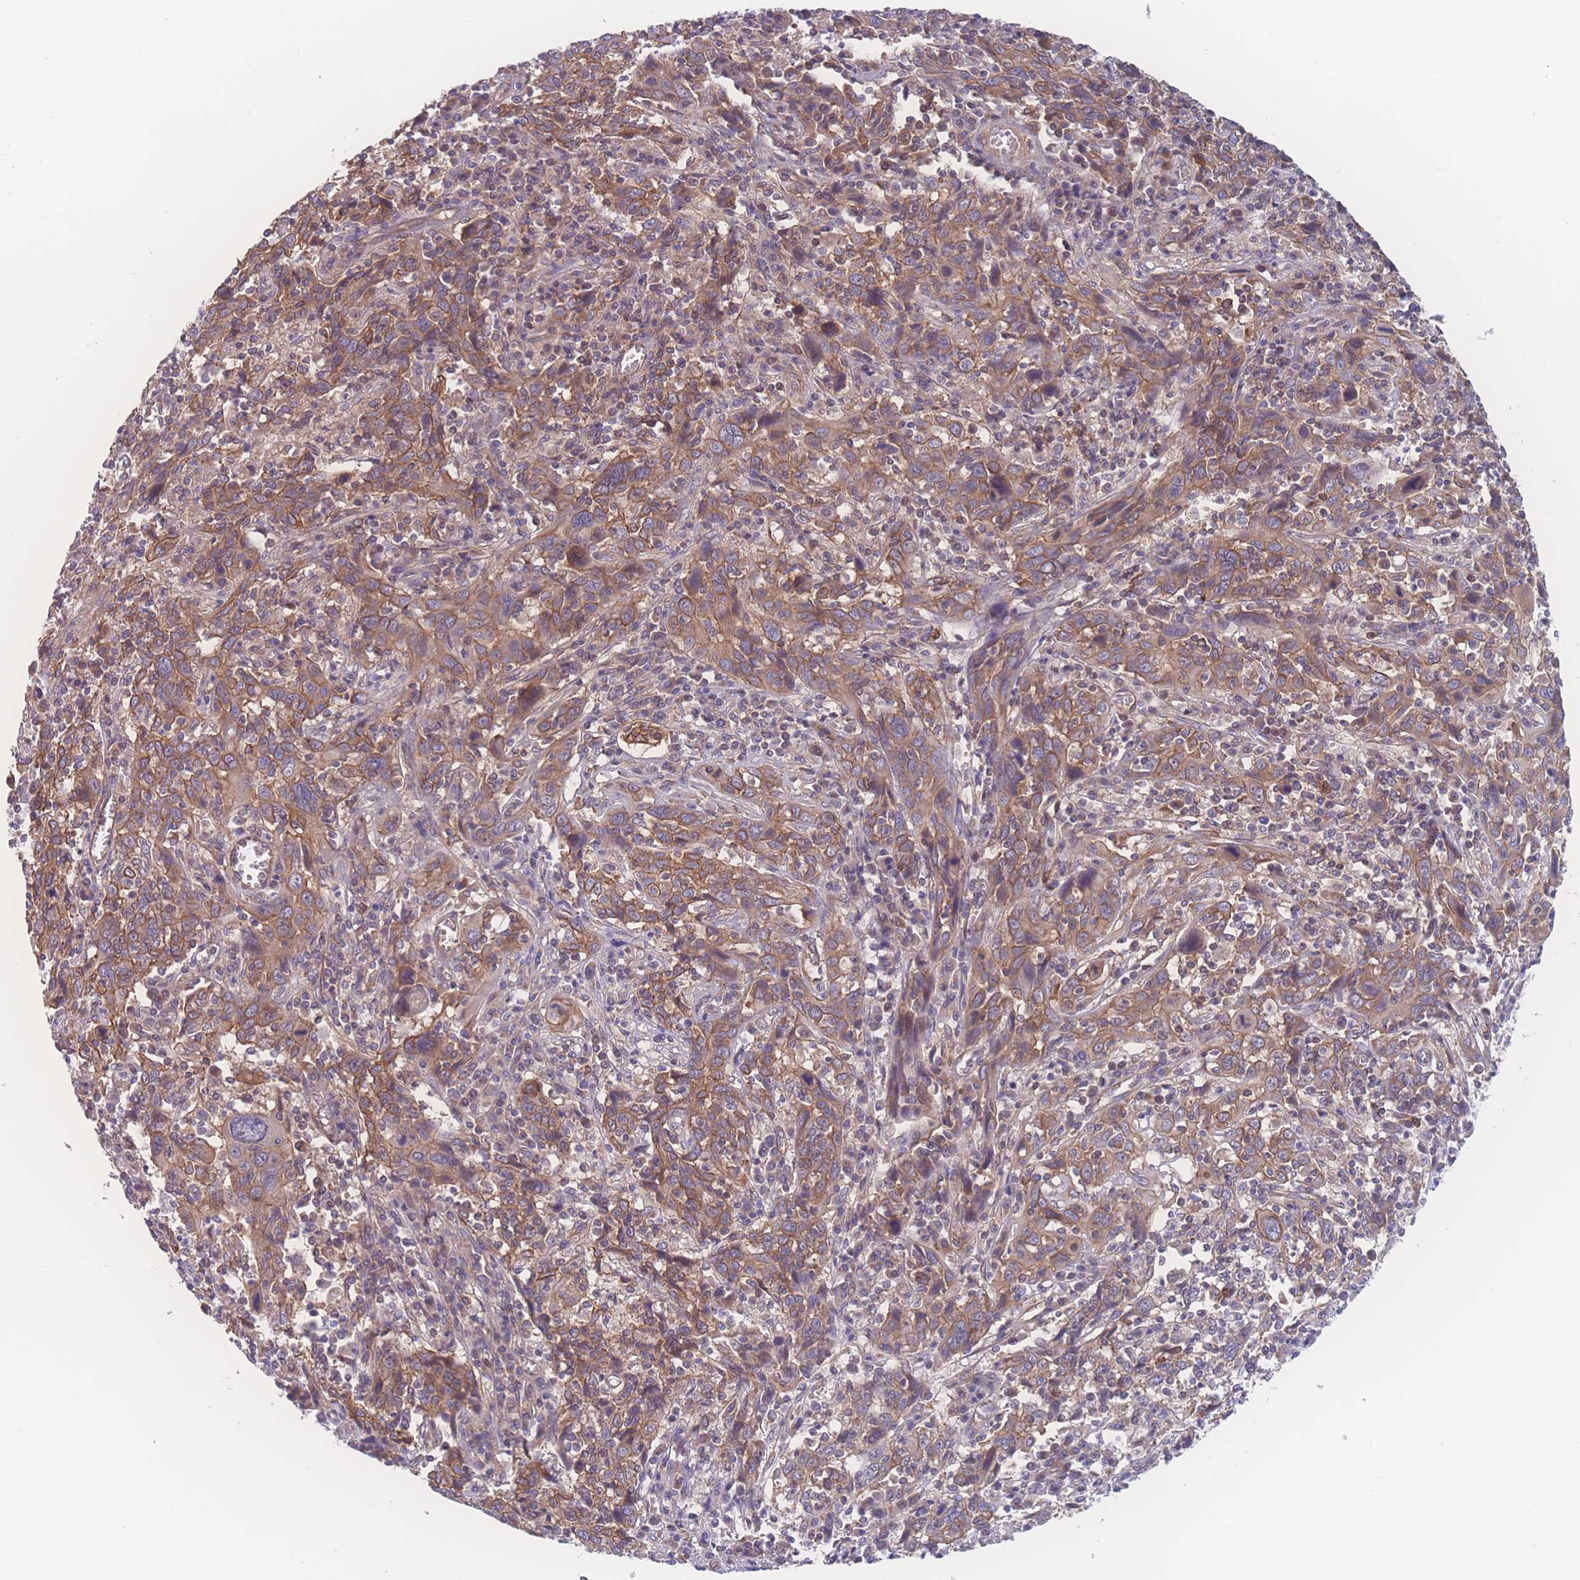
{"staining": {"intensity": "moderate", "quantity": "25%-75%", "location": "cytoplasmic/membranous"}, "tissue": "cervical cancer", "cell_type": "Tumor cells", "image_type": "cancer", "snomed": [{"axis": "morphology", "description": "Squamous cell carcinoma, NOS"}, {"axis": "topography", "description": "Cervix"}], "caption": "Immunohistochemical staining of cervical cancer (squamous cell carcinoma) reveals moderate cytoplasmic/membranous protein positivity in about 25%-75% of tumor cells.", "gene": "CFAP97", "patient": {"sex": "female", "age": 46}}